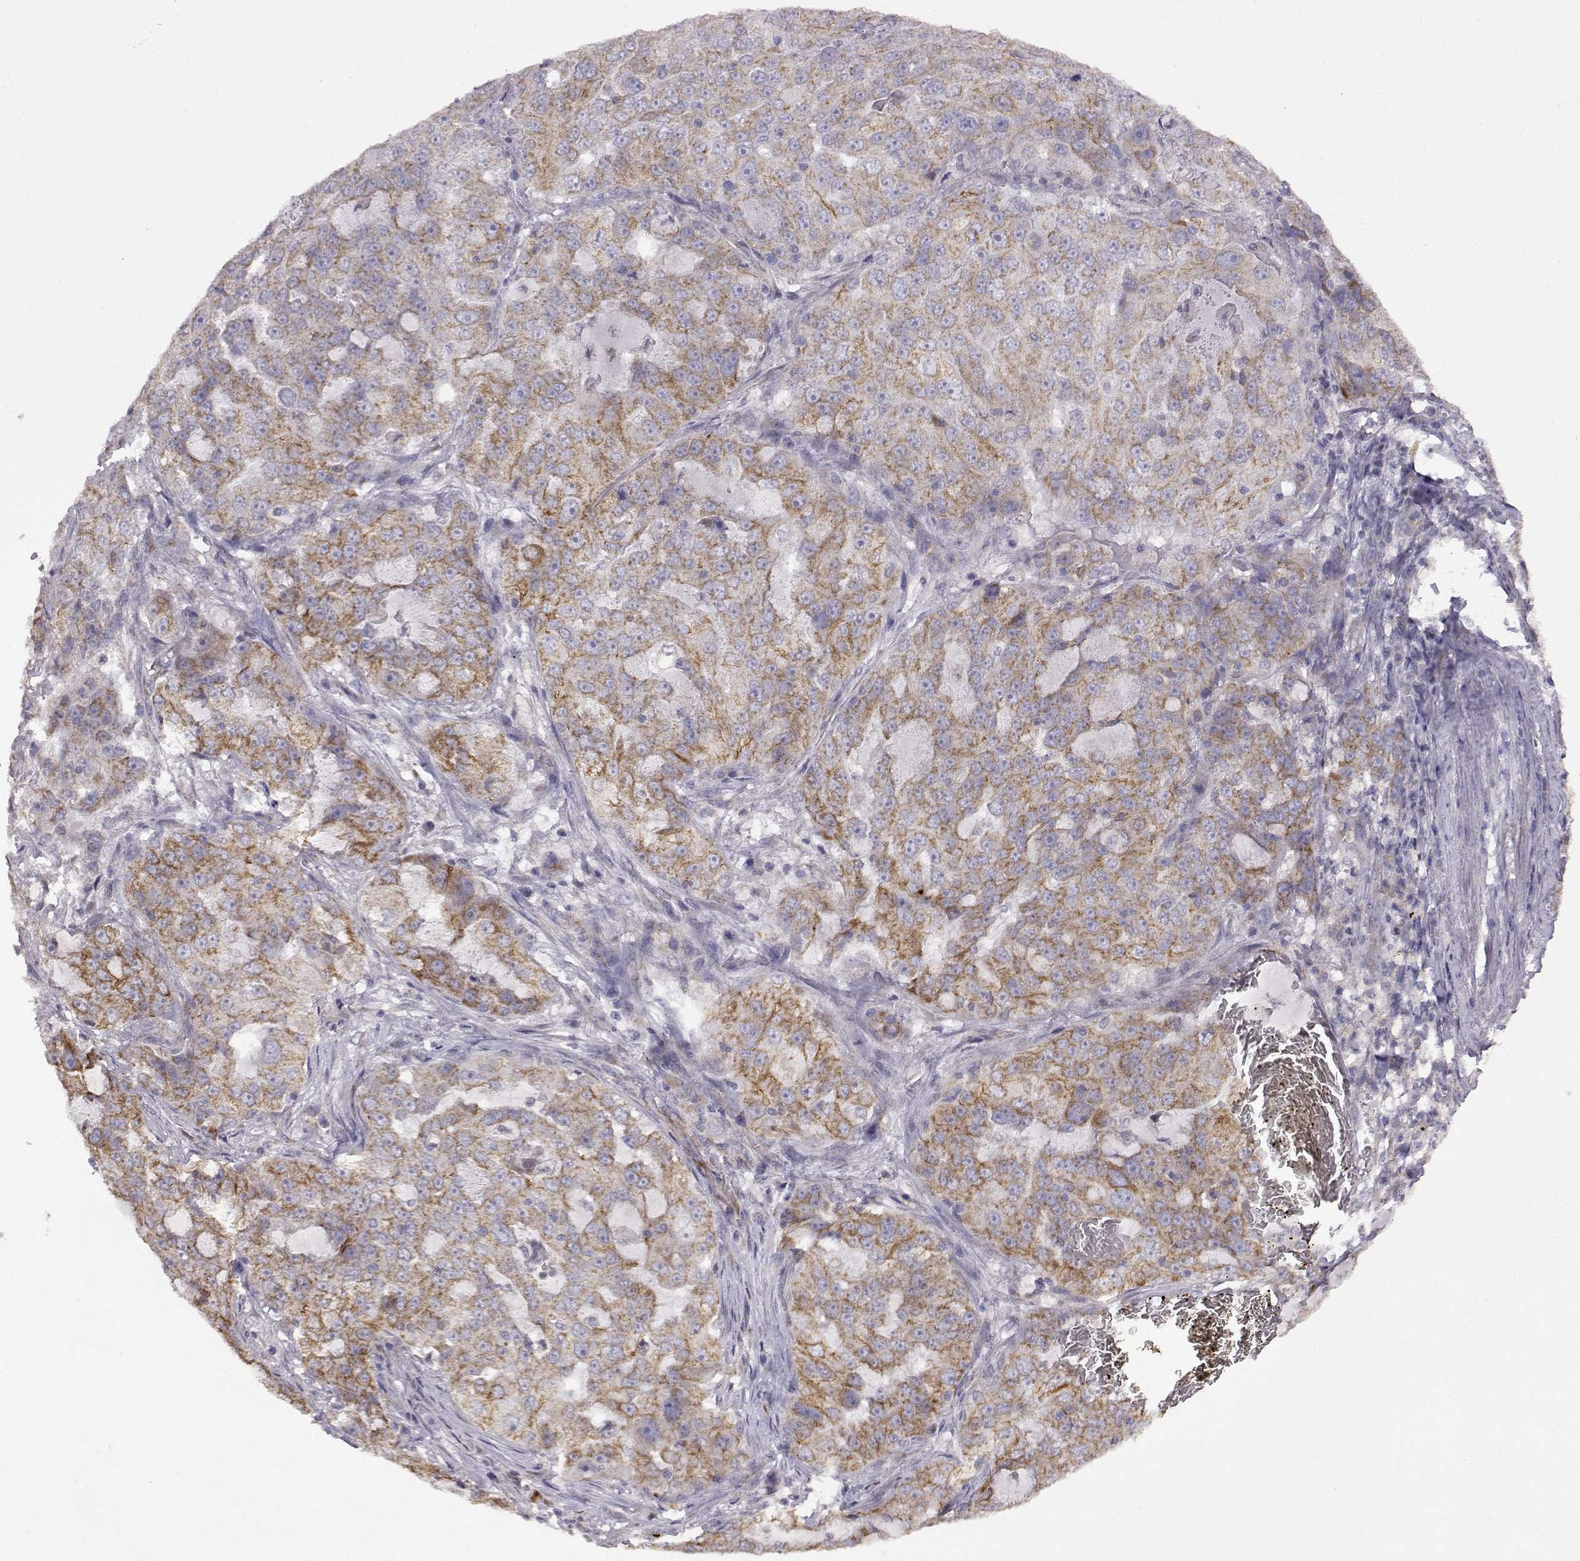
{"staining": {"intensity": "moderate", "quantity": "25%-75%", "location": "cytoplasmic/membranous"}, "tissue": "lung cancer", "cell_type": "Tumor cells", "image_type": "cancer", "snomed": [{"axis": "morphology", "description": "Adenocarcinoma, NOS"}, {"axis": "topography", "description": "Lung"}], "caption": "This is a micrograph of IHC staining of lung adenocarcinoma, which shows moderate staining in the cytoplasmic/membranous of tumor cells.", "gene": "DDC", "patient": {"sex": "female", "age": 61}}